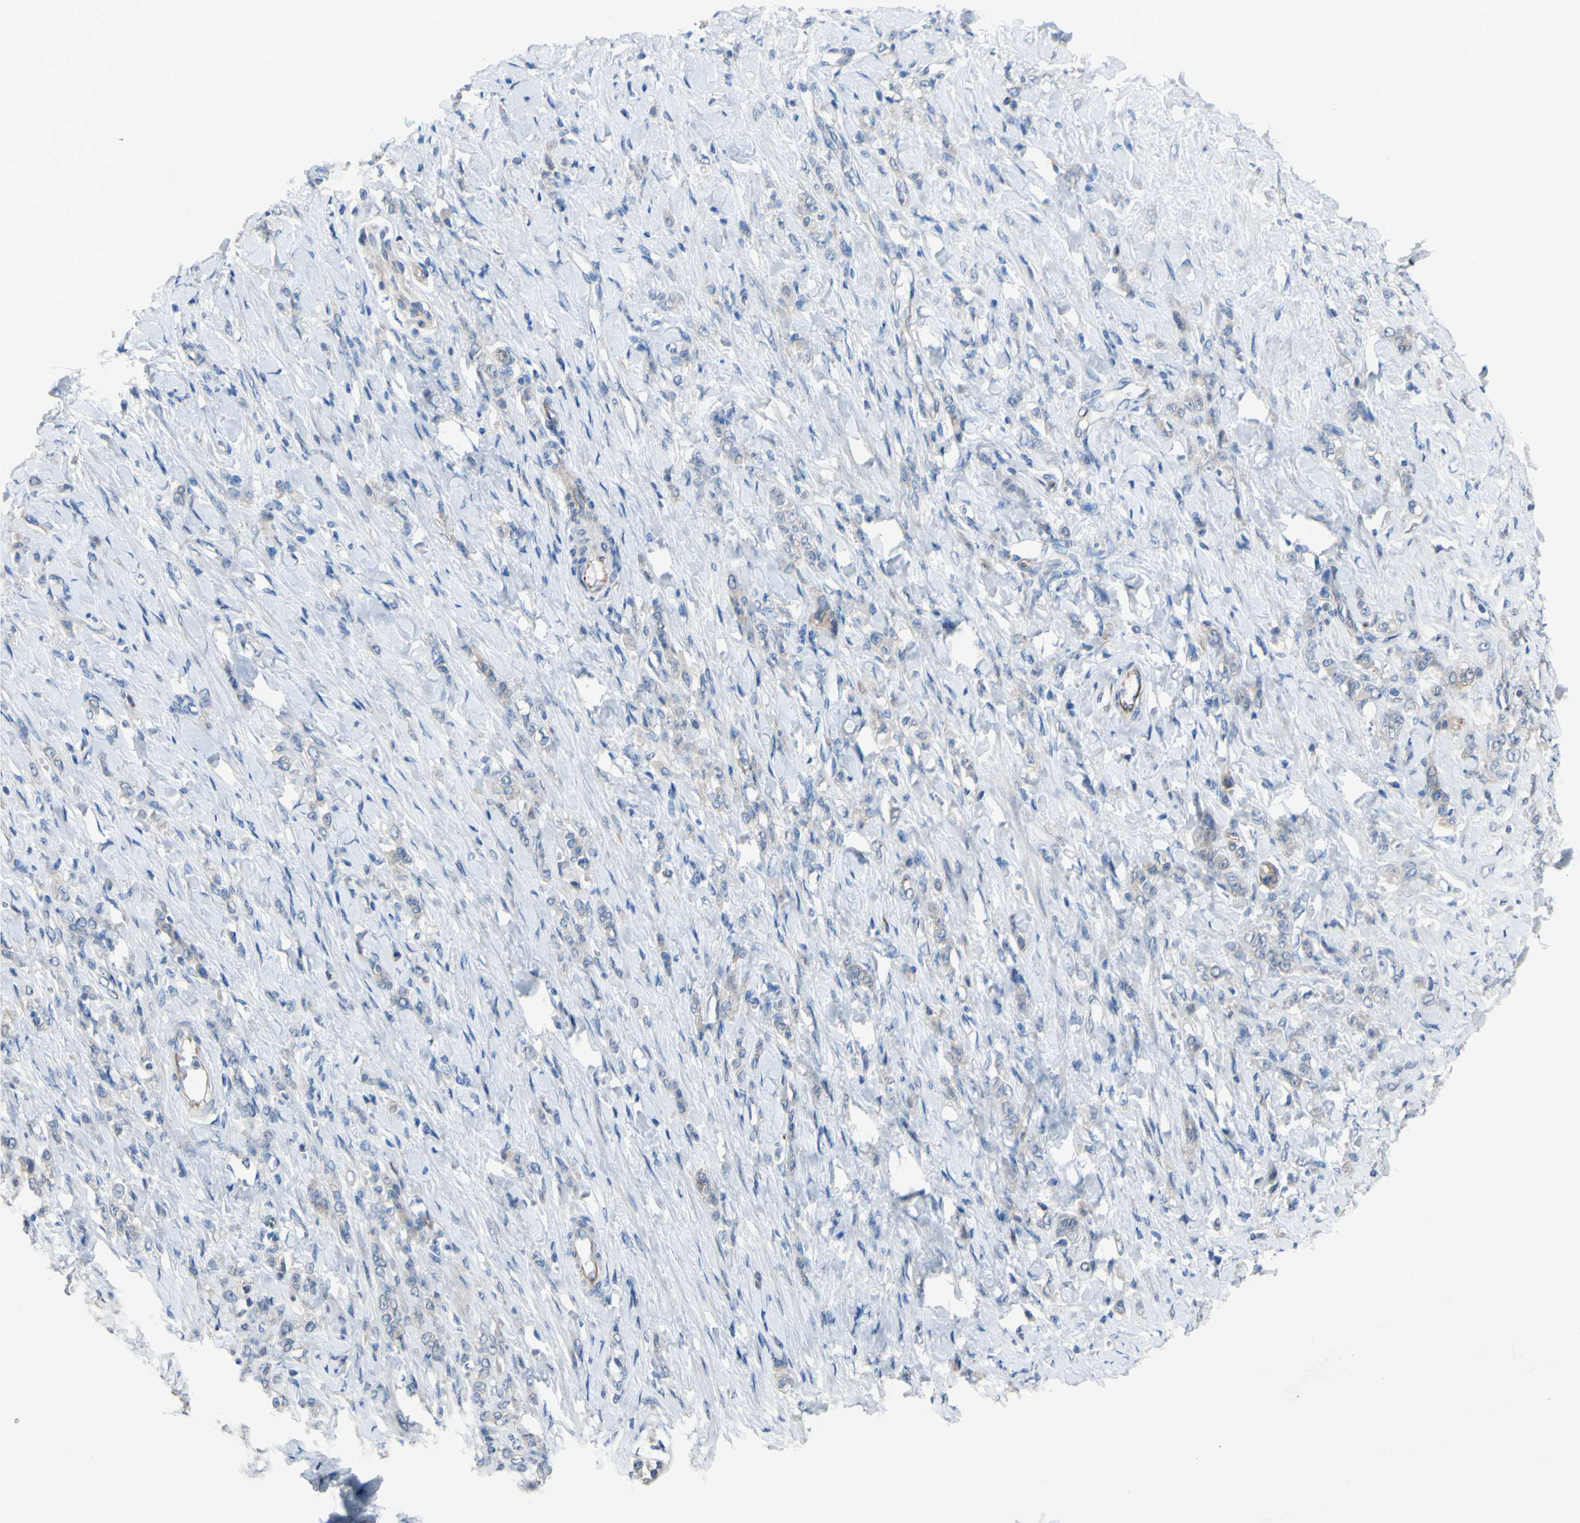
{"staining": {"intensity": "negative", "quantity": "none", "location": "none"}, "tissue": "stomach cancer", "cell_type": "Tumor cells", "image_type": "cancer", "snomed": [{"axis": "morphology", "description": "Adenocarcinoma, NOS"}, {"axis": "topography", "description": "Stomach"}], "caption": "High magnification brightfield microscopy of stomach cancer stained with DAB (3,3'-diaminobenzidine) (brown) and counterstained with hematoxylin (blue): tumor cells show no significant expression.", "gene": "CDCP1", "patient": {"sex": "male", "age": 82}}